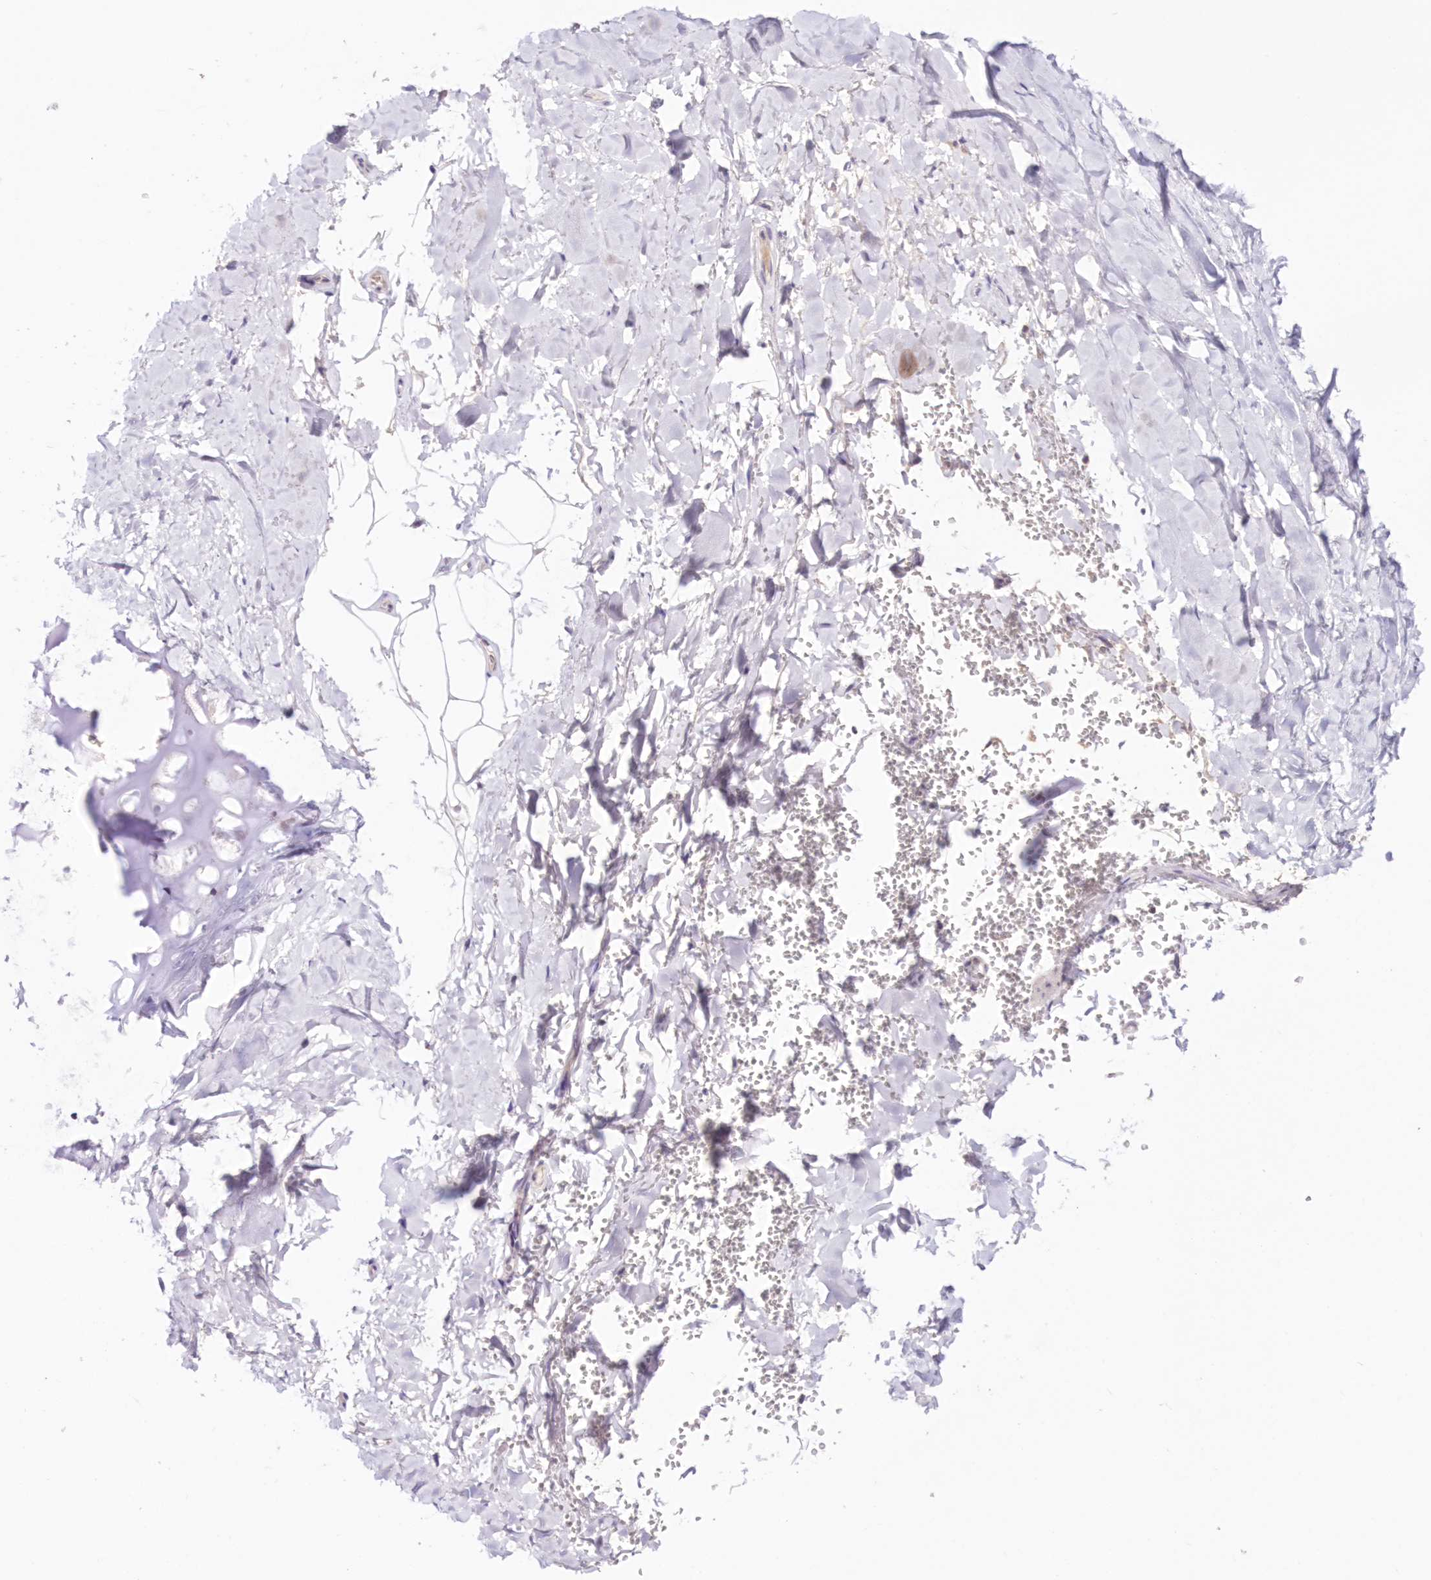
{"staining": {"intensity": "moderate", "quantity": "<25%", "location": "cytoplasmic/membranous"}, "tissue": "adipose tissue", "cell_type": "Adipocytes", "image_type": "normal", "snomed": [{"axis": "morphology", "description": "Normal tissue, NOS"}, {"axis": "topography", "description": "Cartilage tissue"}], "caption": "Protein staining of benign adipose tissue reveals moderate cytoplasmic/membranous expression in approximately <25% of adipocytes.", "gene": "NEU4", "patient": {"sex": "female", "age": 63}}